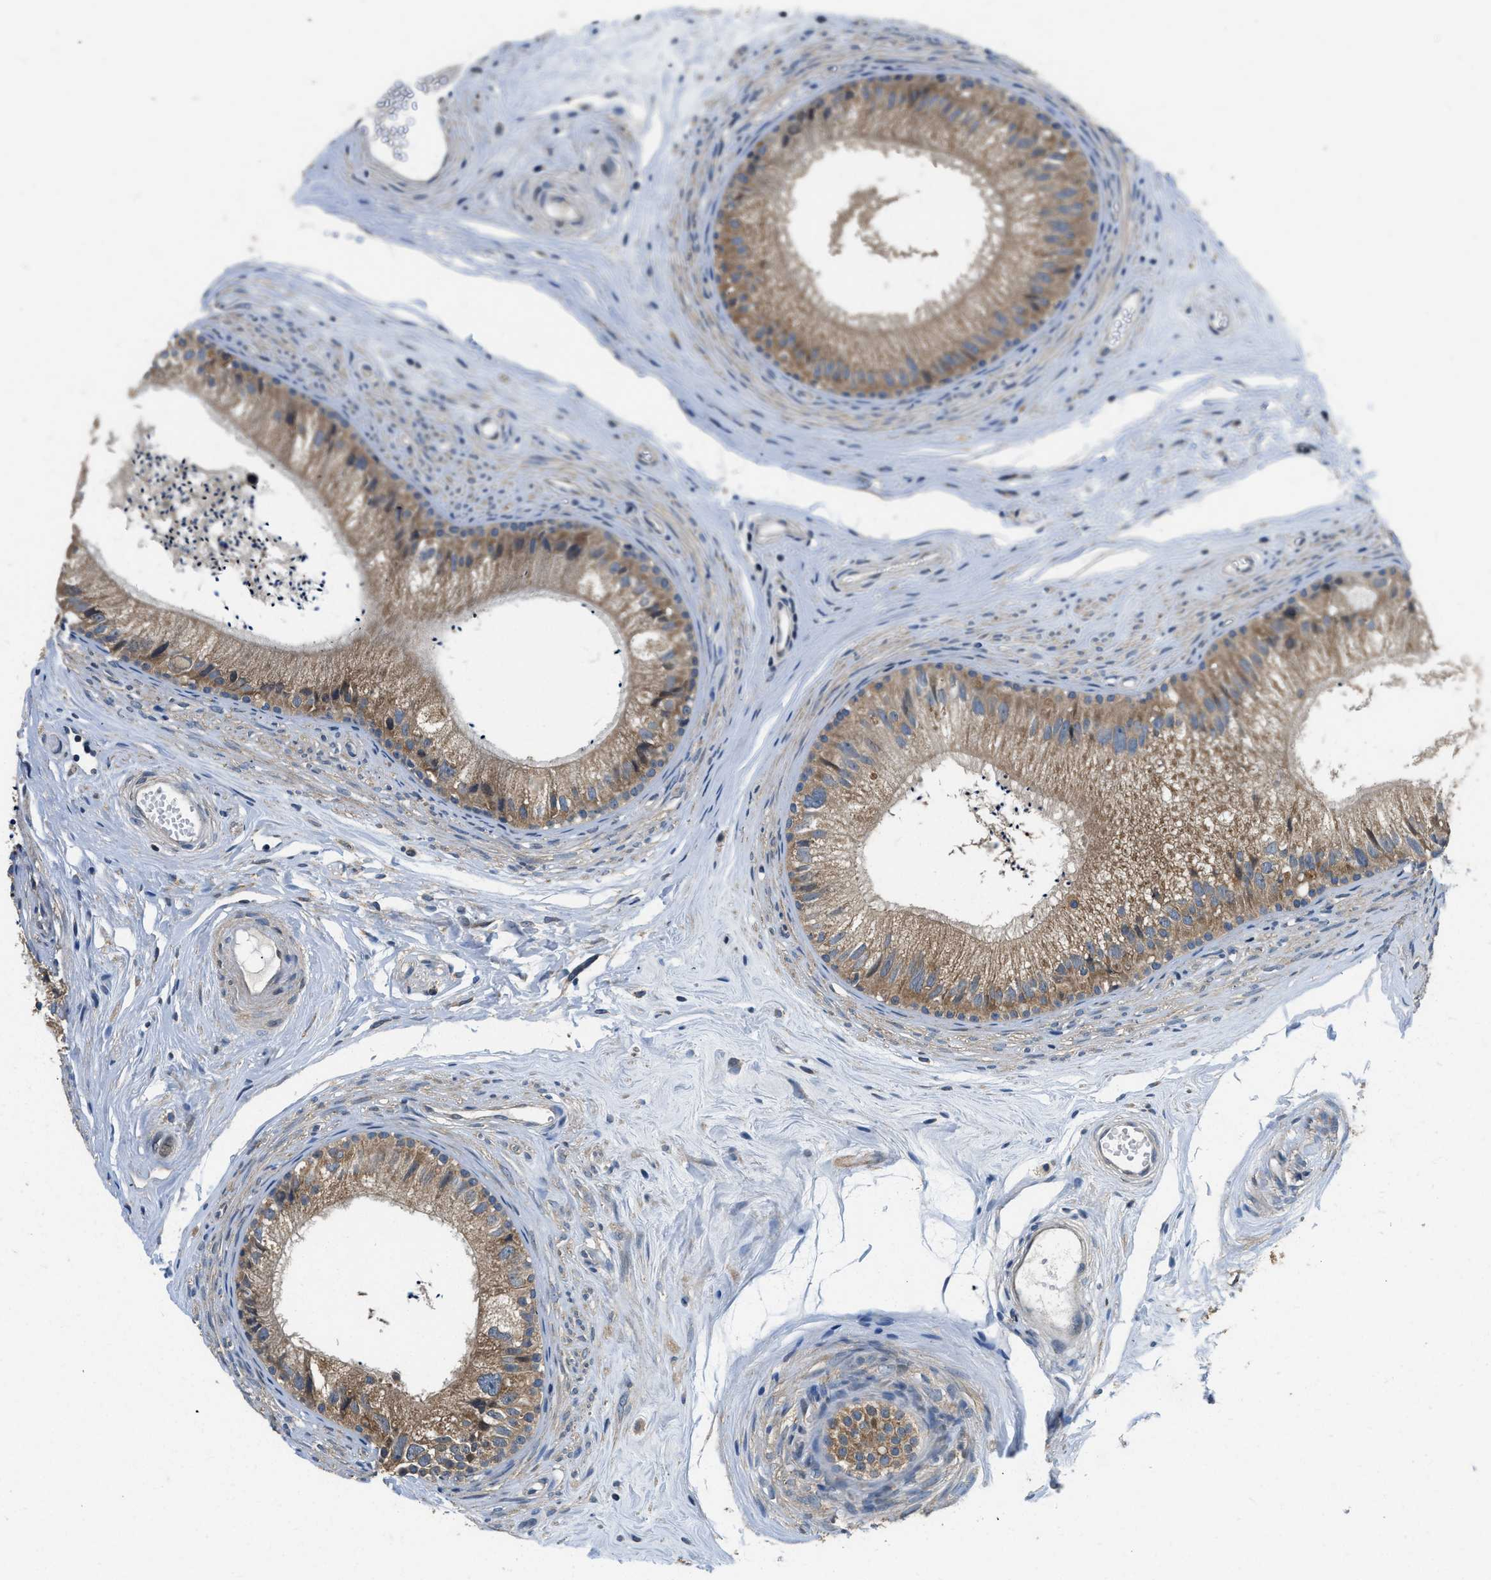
{"staining": {"intensity": "moderate", "quantity": ">75%", "location": "cytoplasmic/membranous"}, "tissue": "epididymis", "cell_type": "Glandular cells", "image_type": "normal", "snomed": [{"axis": "morphology", "description": "Normal tissue, NOS"}, {"axis": "topography", "description": "Epididymis"}], "caption": "This is a micrograph of immunohistochemistry staining of normal epididymis, which shows moderate positivity in the cytoplasmic/membranous of glandular cells.", "gene": "SSH2", "patient": {"sex": "male", "age": 56}}